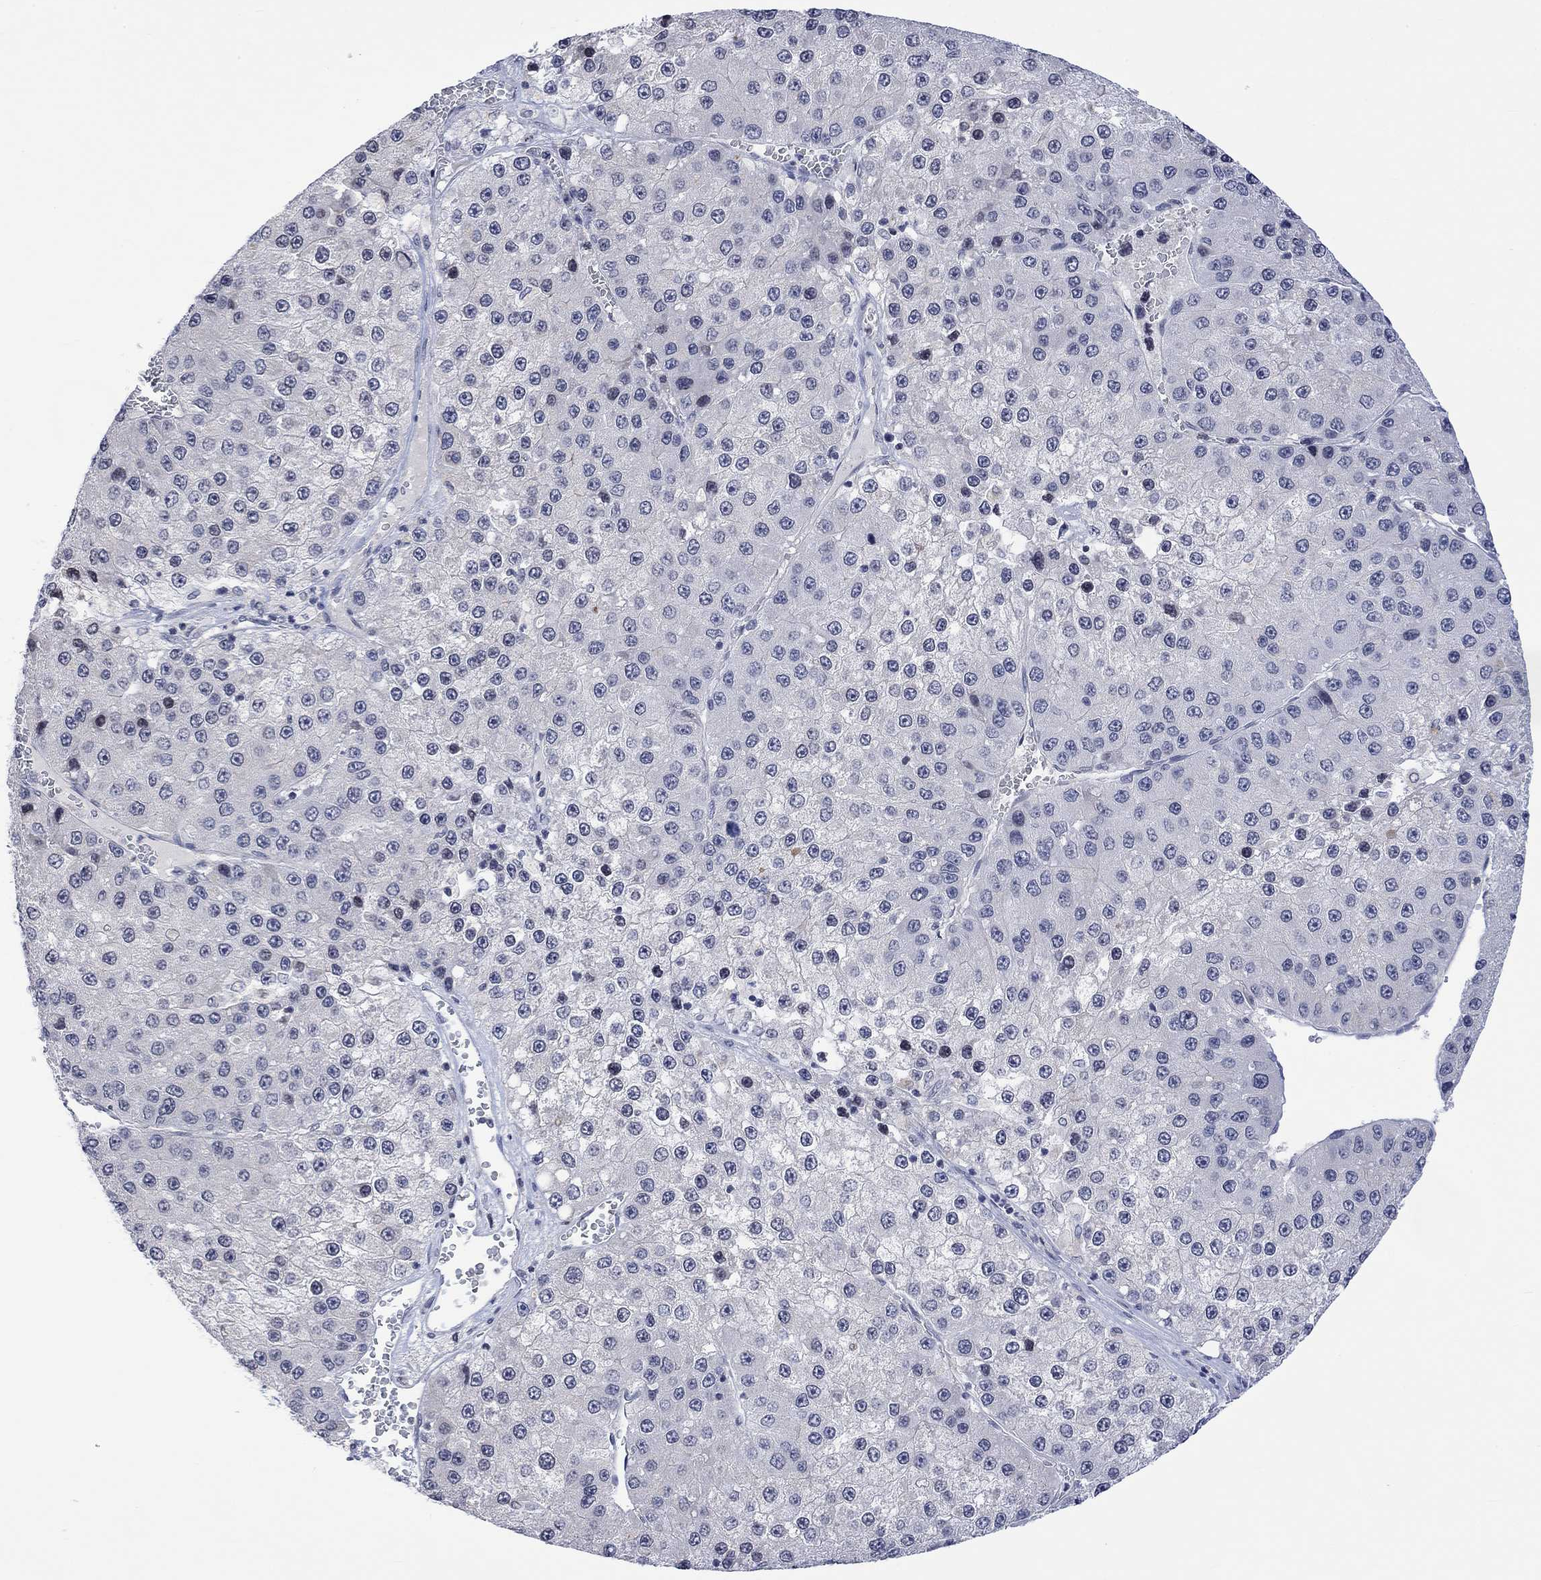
{"staining": {"intensity": "negative", "quantity": "none", "location": "none"}, "tissue": "liver cancer", "cell_type": "Tumor cells", "image_type": "cancer", "snomed": [{"axis": "morphology", "description": "Carcinoma, Hepatocellular, NOS"}, {"axis": "topography", "description": "Liver"}], "caption": "A high-resolution micrograph shows IHC staining of liver cancer, which displays no significant expression in tumor cells. (DAB immunohistochemistry with hematoxylin counter stain).", "gene": "DCX", "patient": {"sex": "female", "age": 73}}